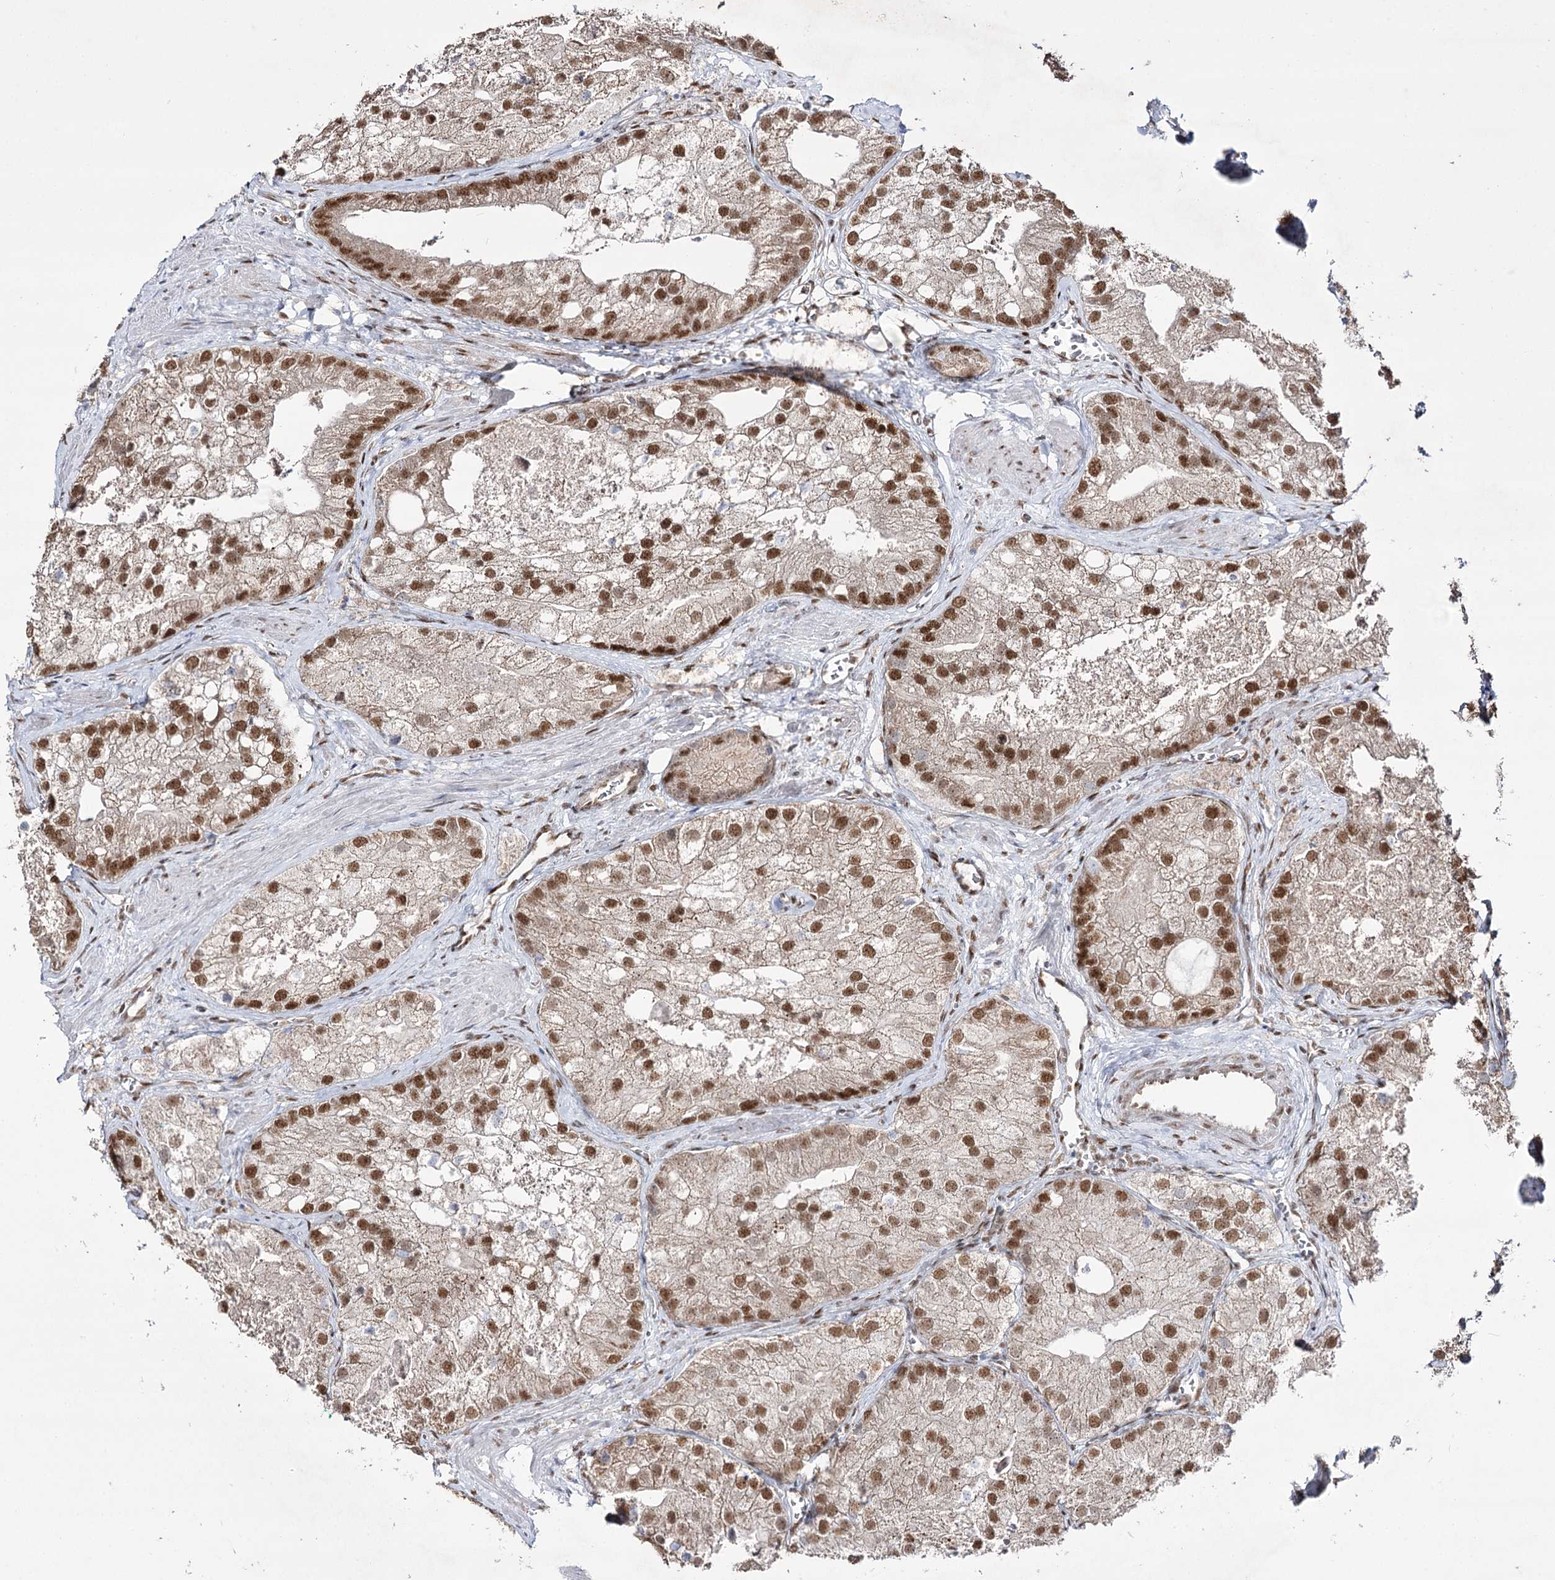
{"staining": {"intensity": "moderate", "quantity": ">75%", "location": "nuclear"}, "tissue": "prostate cancer", "cell_type": "Tumor cells", "image_type": "cancer", "snomed": [{"axis": "morphology", "description": "Adenocarcinoma, Low grade"}, {"axis": "topography", "description": "Prostate"}], "caption": "IHC of prostate low-grade adenocarcinoma shows medium levels of moderate nuclear positivity in about >75% of tumor cells.", "gene": "VGLL4", "patient": {"sex": "male", "age": 69}}